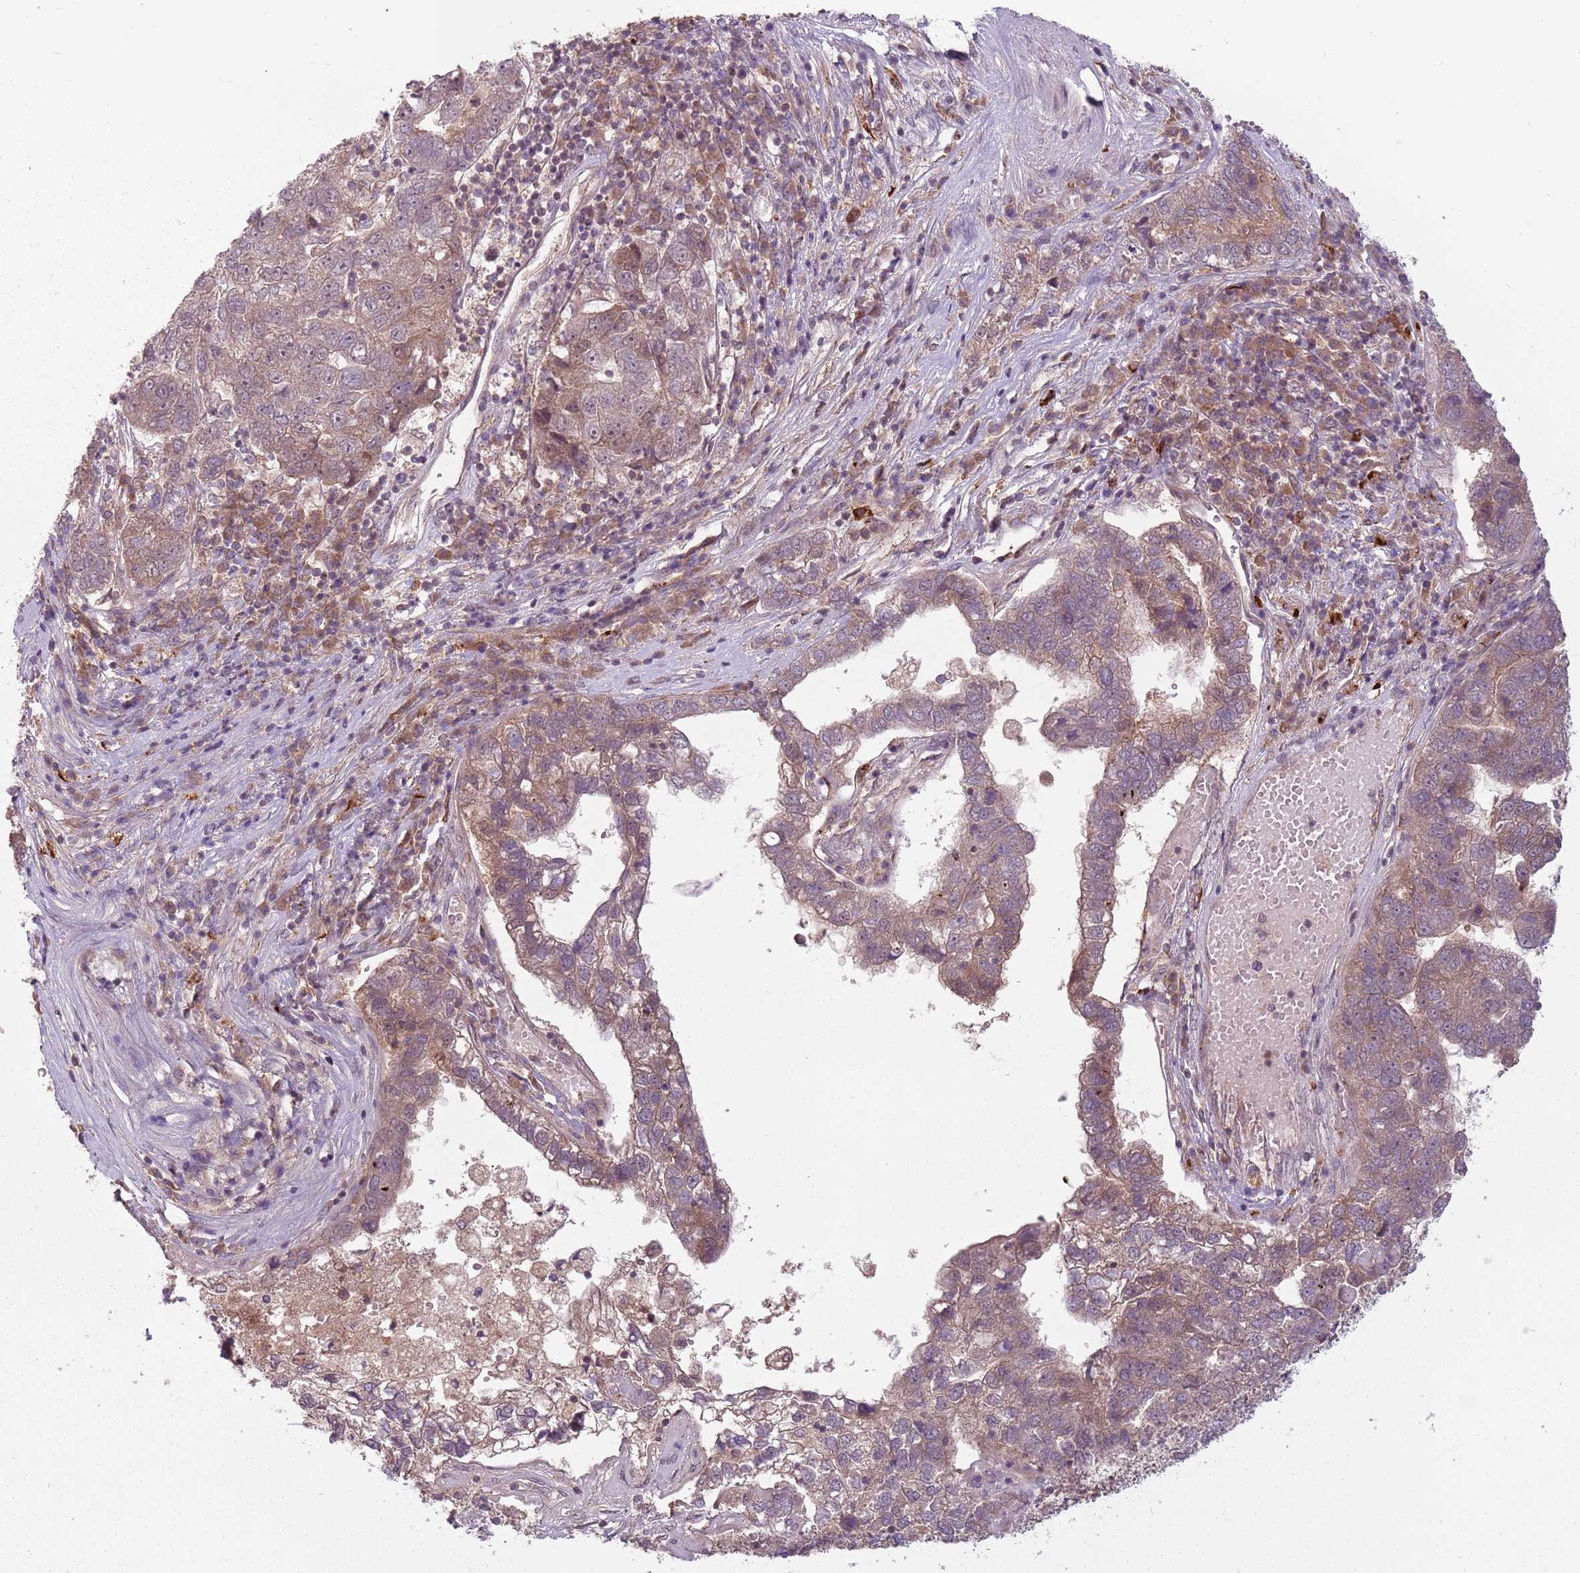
{"staining": {"intensity": "weak", "quantity": "25%-75%", "location": "cytoplasmic/membranous"}, "tissue": "pancreatic cancer", "cell_type": "Tumor cells", "image_type": "cancer", "snomed": [{"axis": "morphology", "description": "Adenocarcinoma, NOS"}, {"axis": "topography", "description": "Pancreas"}], "caption": "Human pancreatic cancer stained with a protein marker exhibits weak staining in tumor cells.", "gene": "ADAMTS3", "patient": {"sex": "female", "age": 61}}